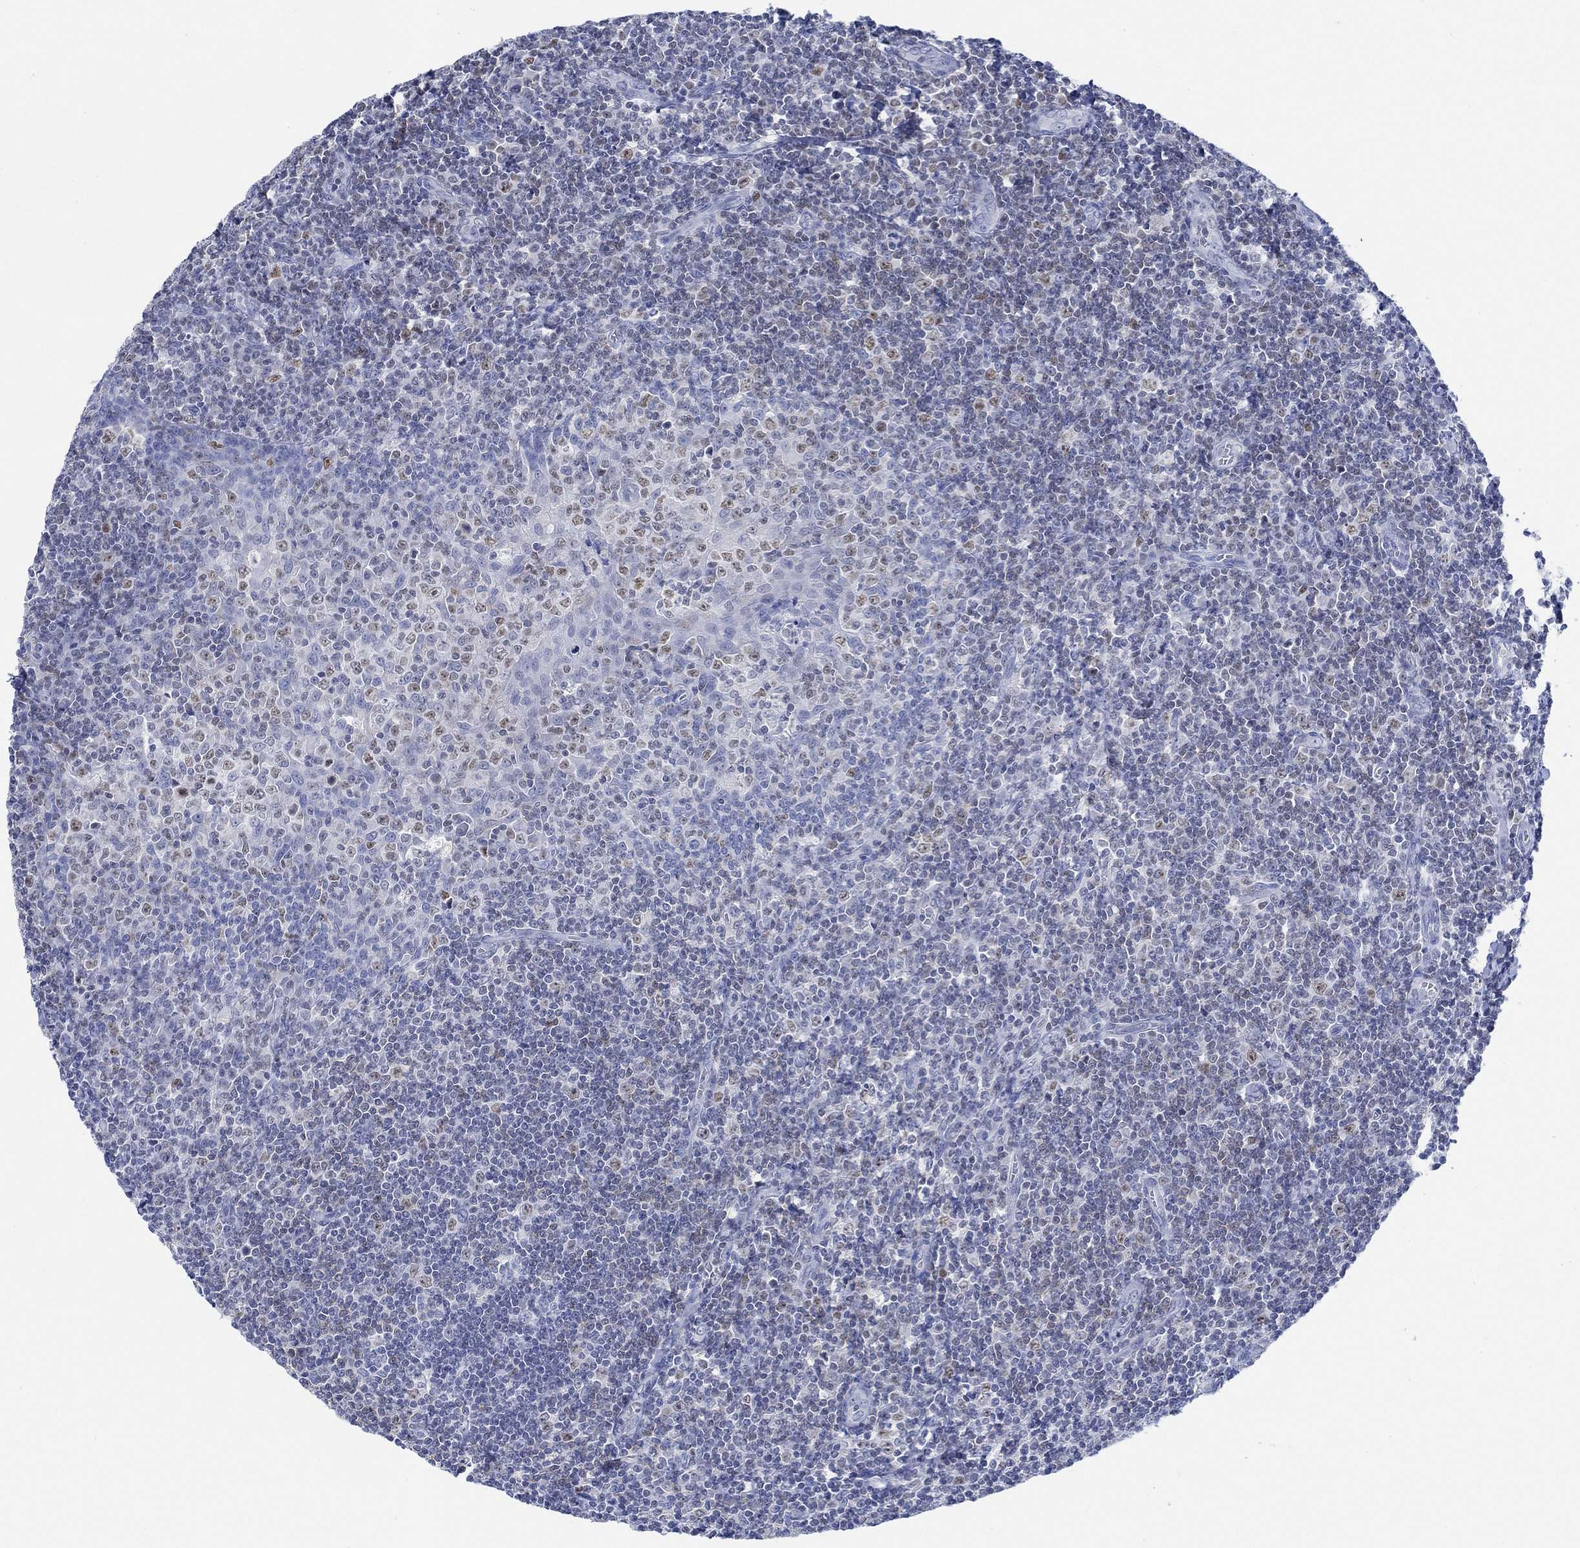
{"staining": {"intensity": "moderate", "quantity": "25%-75%", "location": "nuclear"}, "tissue": "tonsil", "cell_type": "Germinal center cells", "image_type": "normal", "snomed": [{"axis": "morphology", "description": "Normal tissue, NOS"}, {"axis": "morphology", "description": "Inflammation, NOS"}, {"axis": "topography", "description": "Tonsil"}], "caption": "DAB immunohistochemical staining of benign tonsil shows moderate nuclear protein positivity in approximately 25%-75% of germinal center cells.", "gene": "PPP1R17", "patient": {"sex": "female", "age": 31}}